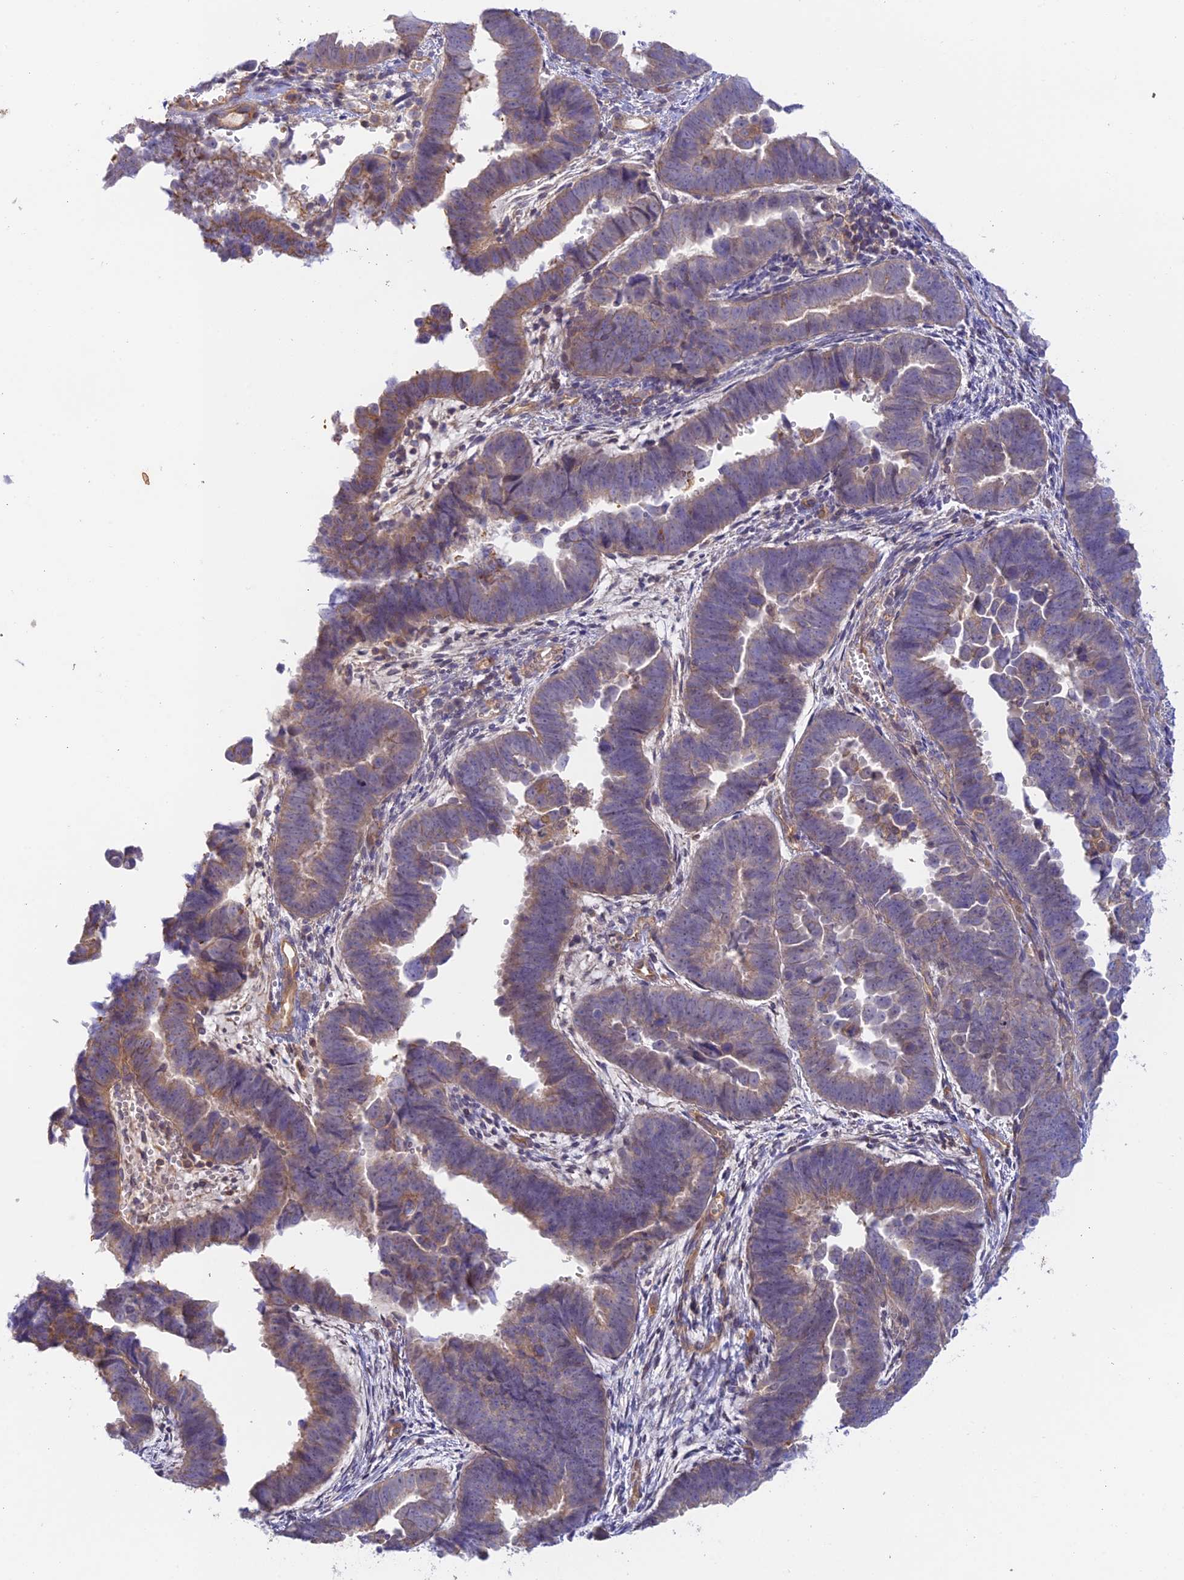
{"staining": {"intensity": "weak", "quantity": "25%-75%", "location": "cytoplasmic/membranous"}, "tissue": "endometrial cancer", "cell_type": "Tumor cells", "image_type": "cancer", "snomed": [{"axis": "morphology", "description": "Adenocarcinoma, NOS"}, {"axis": "topography", "description": "Endometrium"}], "caption": "Human endometrial adenocarcinoma stained with a brown dye exhibits weak cytoplasmic/membranous positive staining in approximately 25%-75% of tumor cells.", "gene": "MYO9A", "patient": {"sex": "female", "age": 75}}